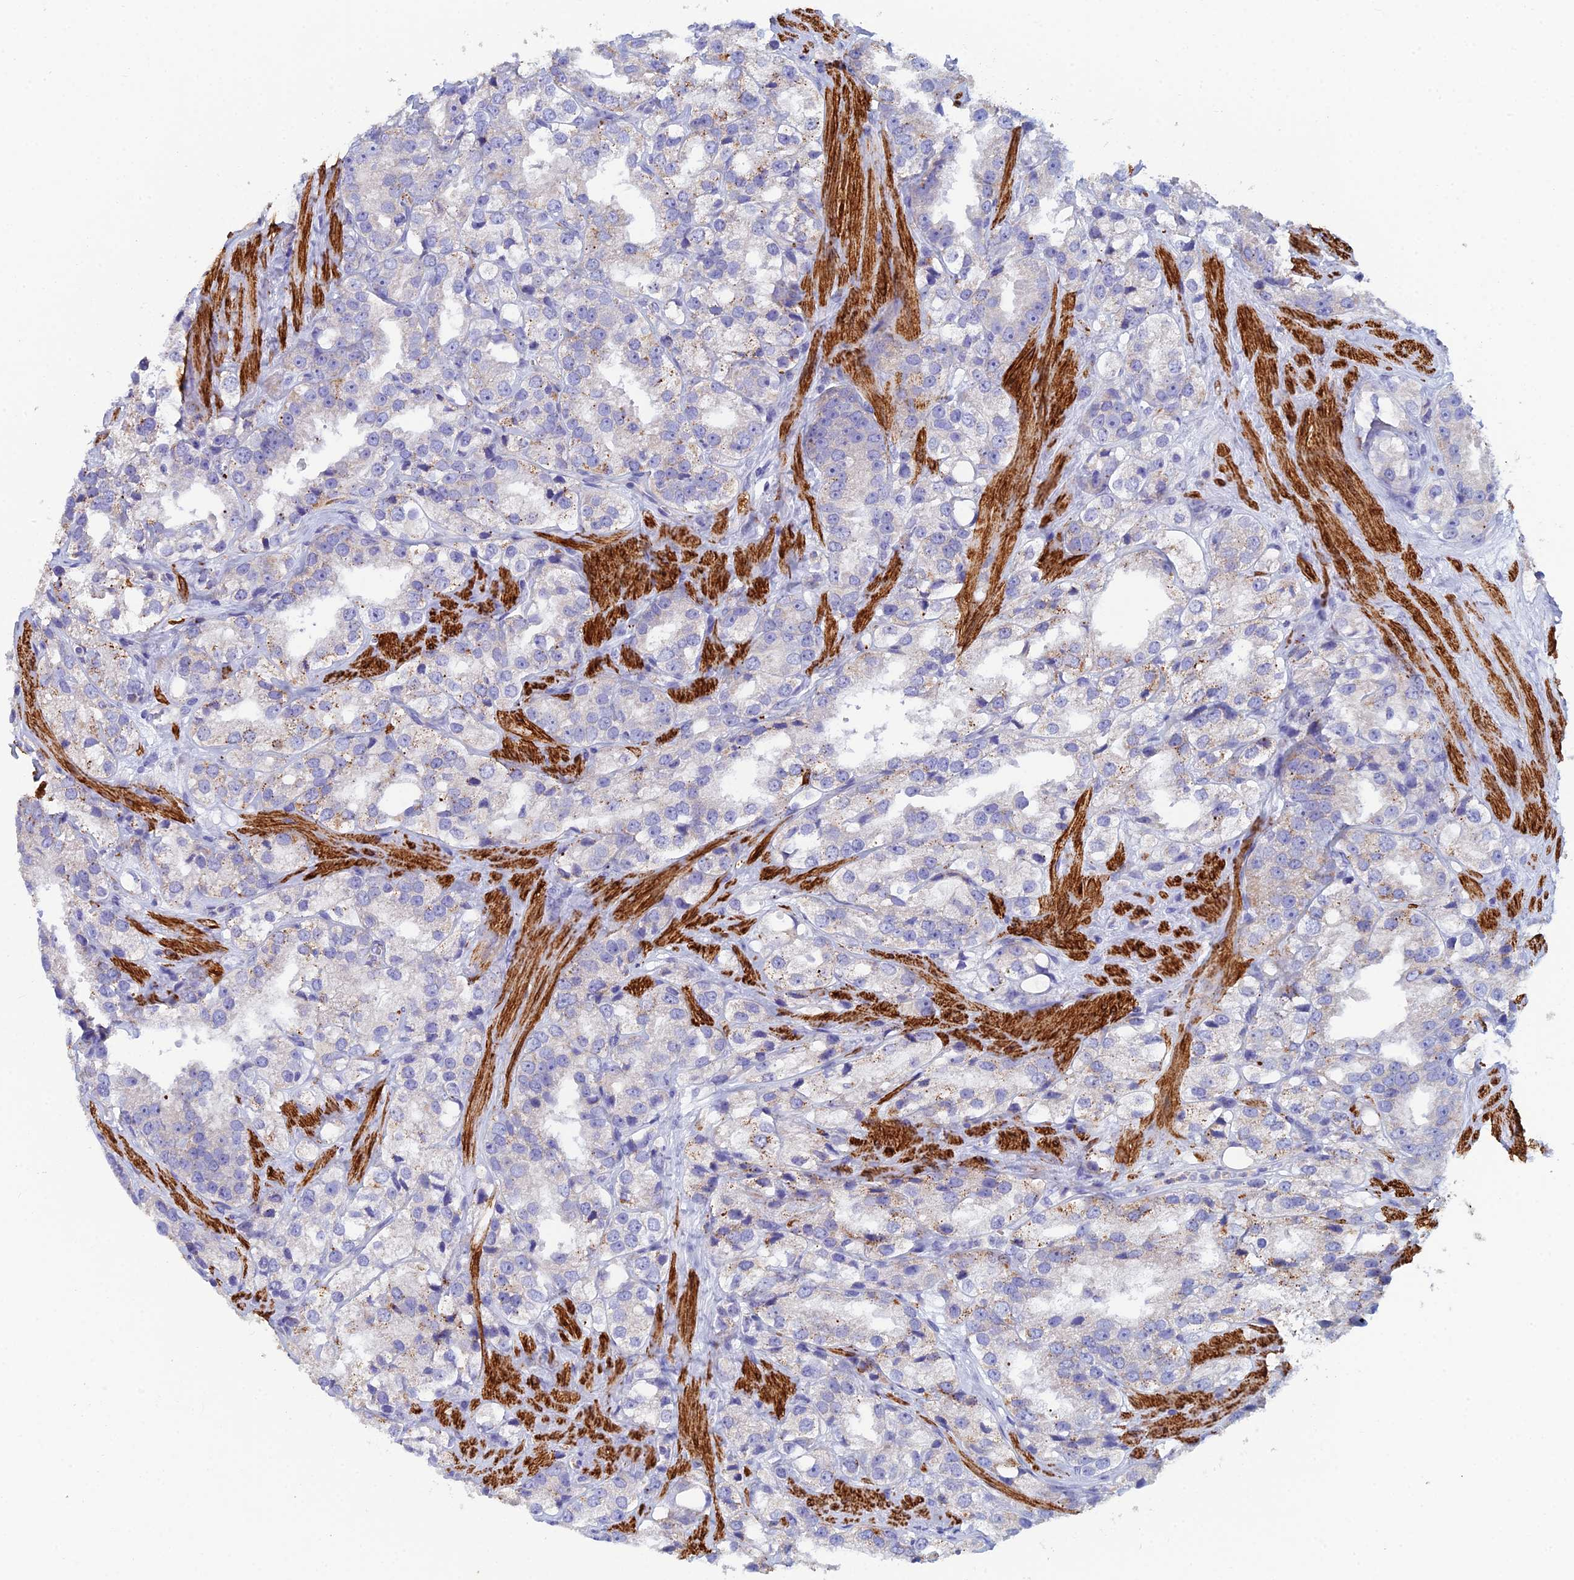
{"staining": {"intensity": "weak", "quantity": "<25%", "location": "cytoplasmic/membranous"}, "tissue": "prostate cancer", "cell_type": "Tumor cells", "image_type": "cancer", "snomed": [{"axis": "morphology", "description": "Adenocarcinoma, NOS"}, {"axis": "topography", "description": "Prostate"}], "caption": "This is a micrograph of immunohistochemistry staining of adenocarcinoma (prostate), which shows no expression in tumor cells. The staining is performed using DAB brown chromogen with nuclei counter-stained in using hematoxylin.", "gene": "PCDHA8", "patient": {"sex": "male", "age": 79}}